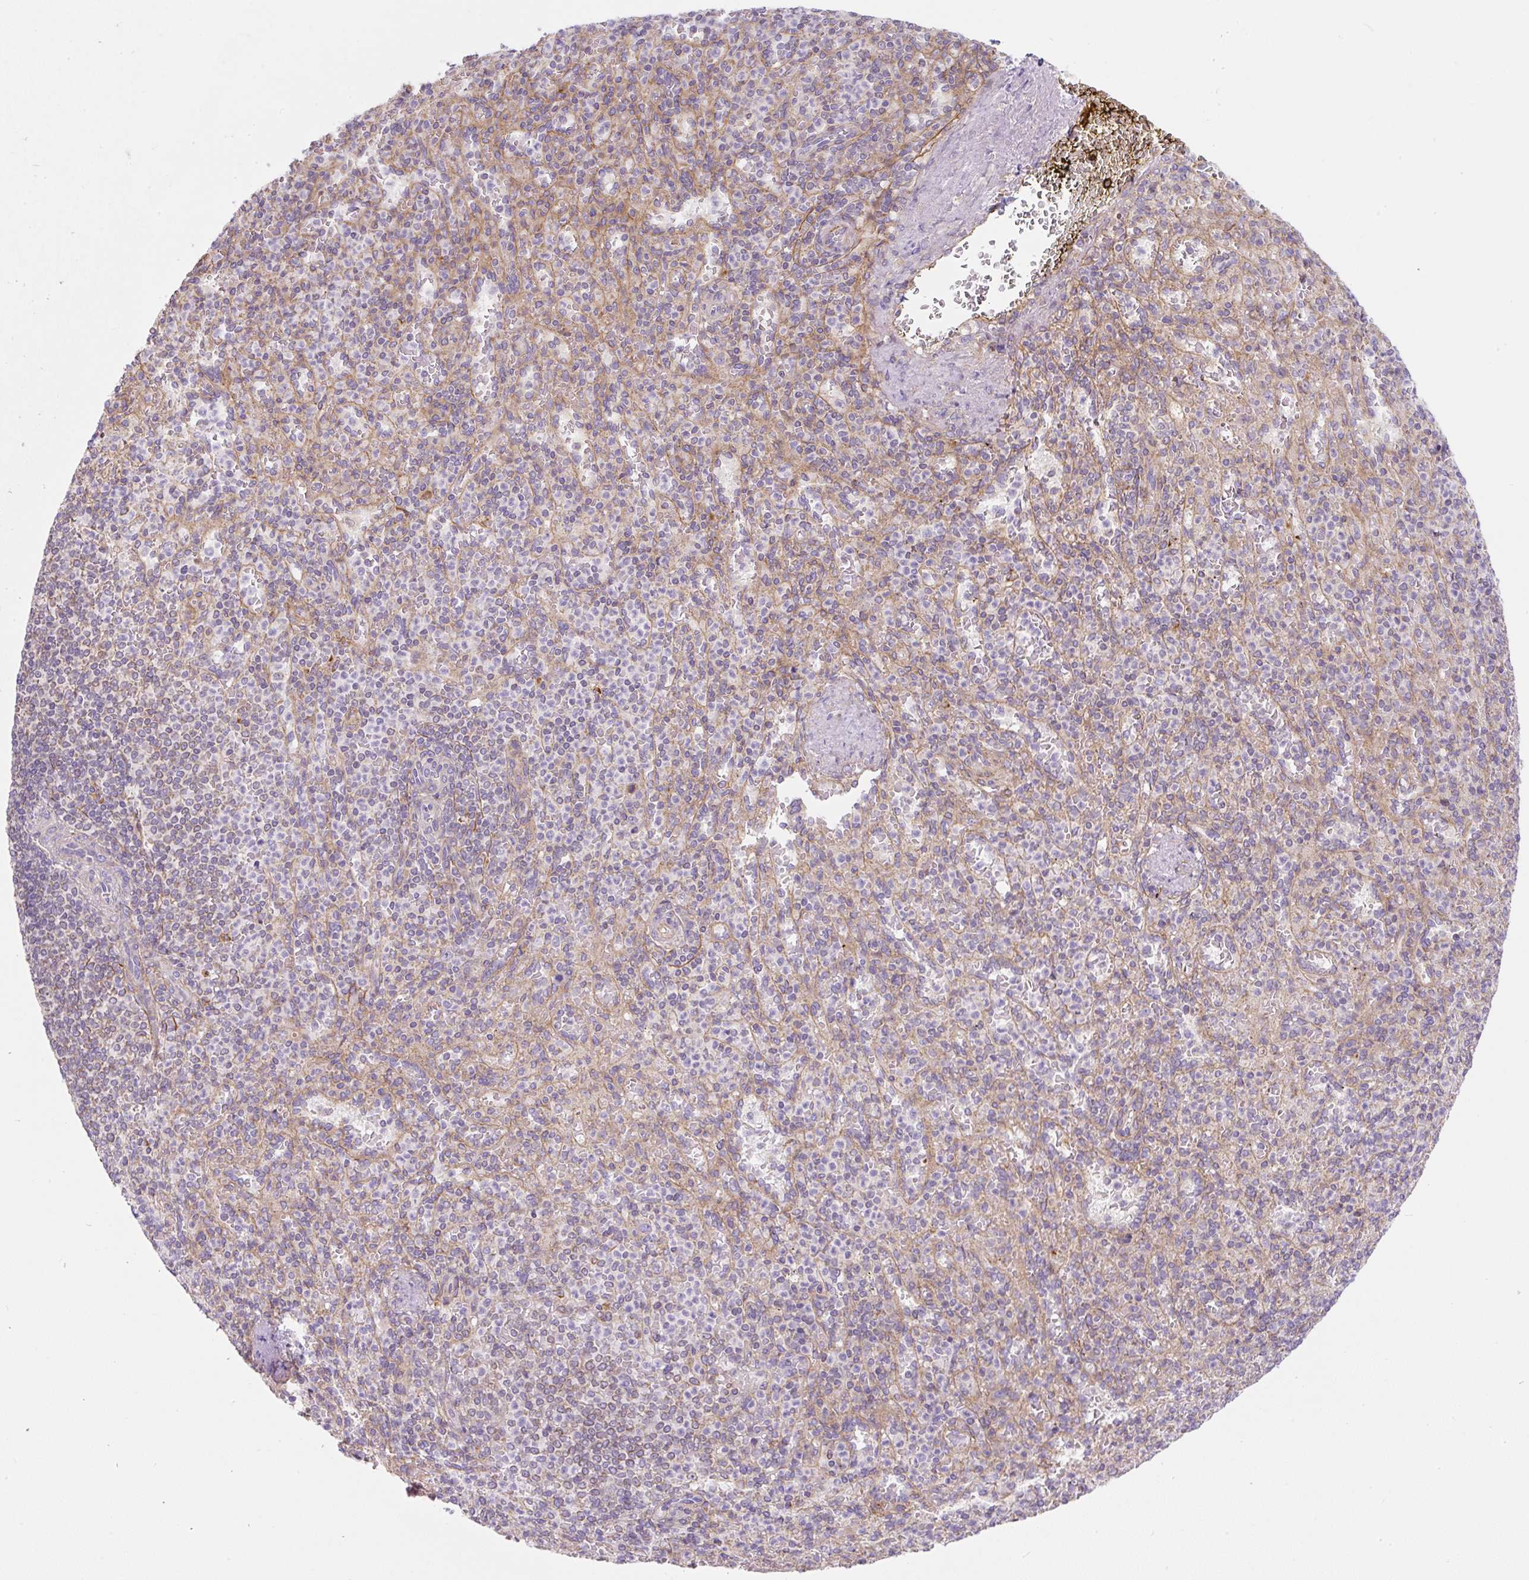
{"staining": {"intensity": "negative", "quantity": "none", "location": "none"}, "tissue": "spleen", "cell_type": "Cells in red pulp", "image_type": "normal", "snomed": [{"axis": "morphology", "description": "Normal tissue, NOS"}, {"axis": "topography", "description": "Spleen"}], "caption": "Immunohistochemistry (IHC) of unremarkable spleen demonstrates no expression in cells in red pulp. (DAB IHC with hematoxylin counter stain).", "gene": "ERAP2", "patient": {"sex": "female", "age": 74}}